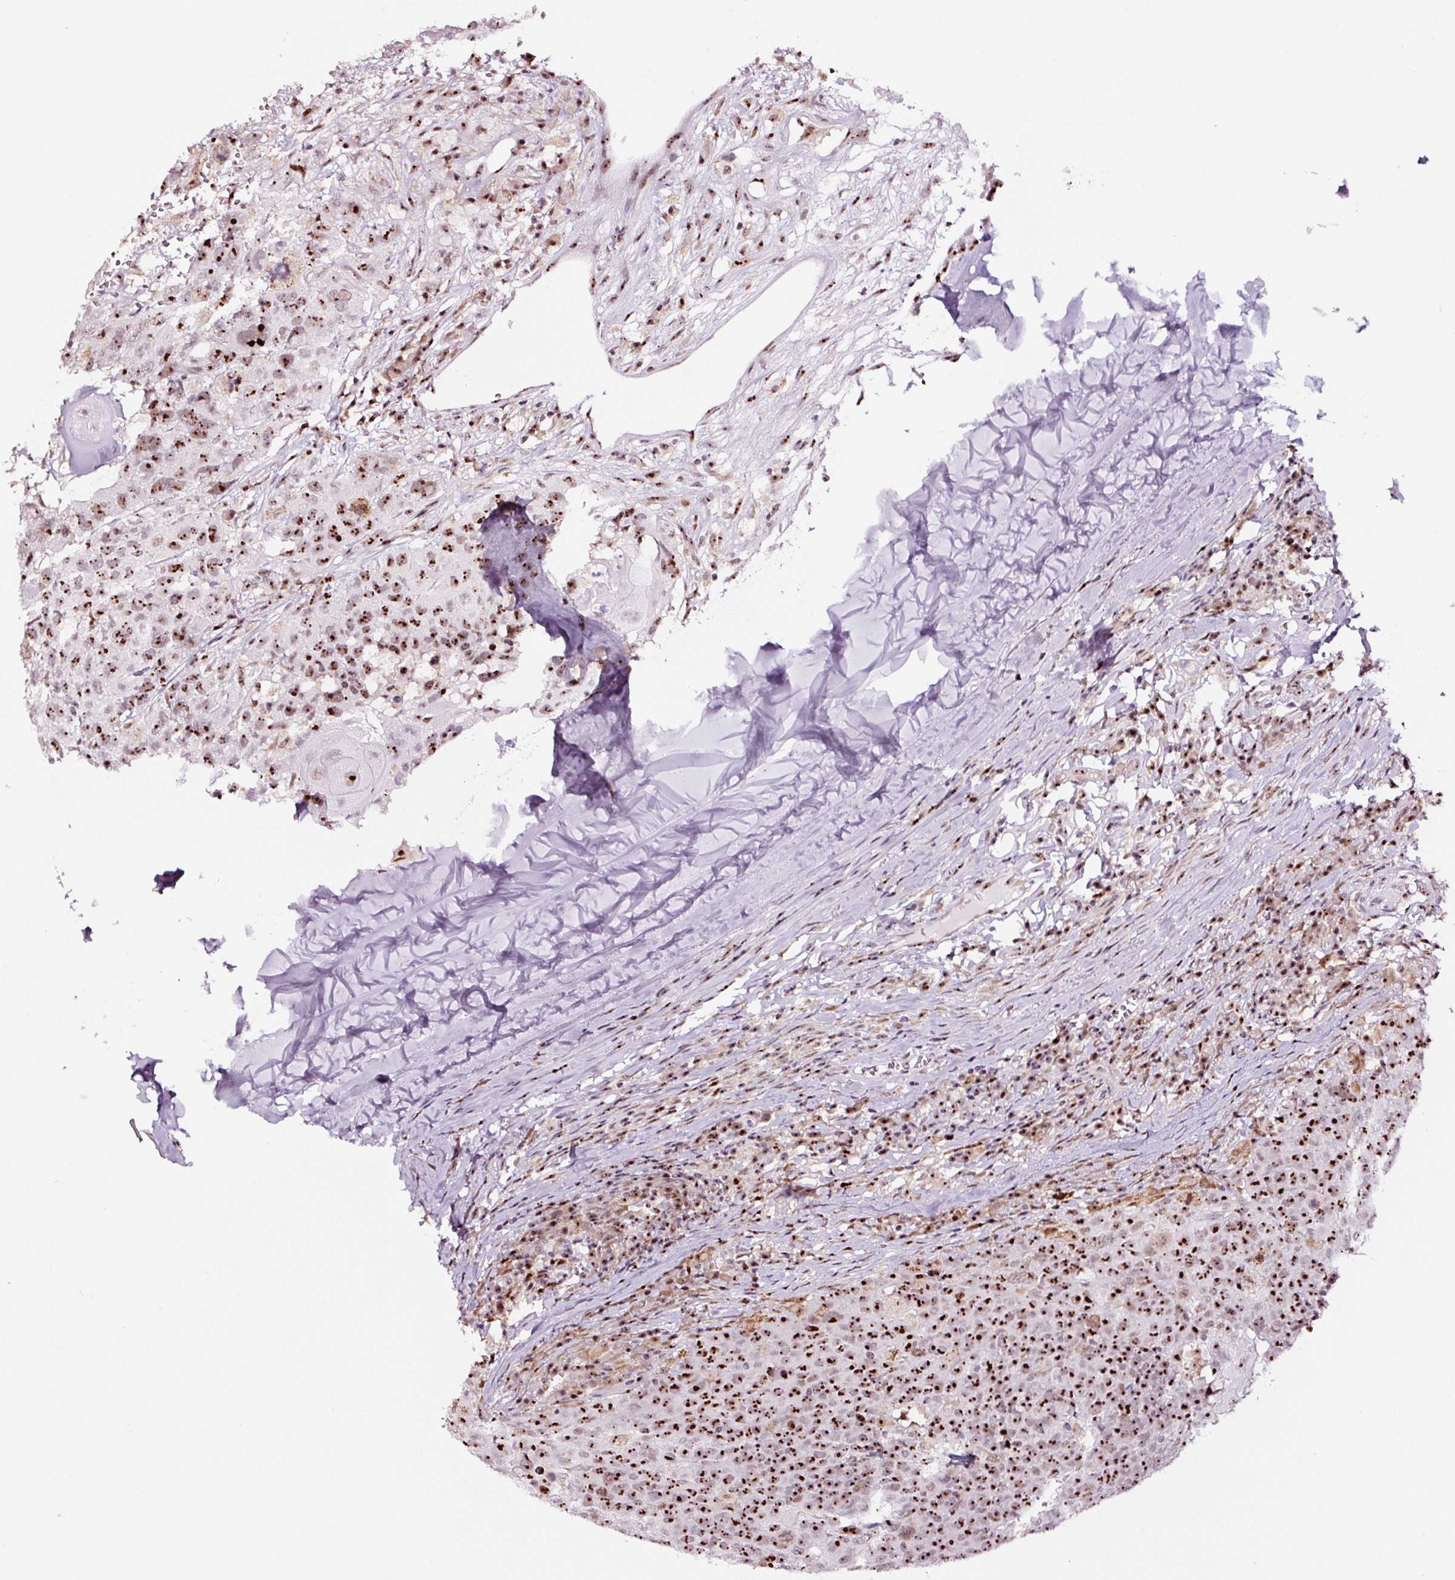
{"staining": {"intensity": "strong", "quantity": ">75%", "location": "nuclear"}, "tissue": "head and neck cancer", "cell_type": "Tumor cells", "image_type": "cancer", "snomed": [{"axis": "morphology", "description": "Normal tissue, NOS"}, {"axis": "morphology", "description": "Squamous cell carcinoma, NOS"}, {"axis": "topography", "description": "Skeletal muscle"}, {"axis": "topography", "description": "Vascular tissue"}, {"axis": "topography", "description": "Peripheral nerve tissue"}, {"axis": "topography", "description": "Head-Neck"}], "caption": "Protein staining reveals strong nuclear expression in about >75% of tumor cells in head and neck cancer. Ihc stains the protein of interest in brown and the nuclei are stained blue.", "gene": "GNL3", "patient": {"sex": "male", "age": 66}}